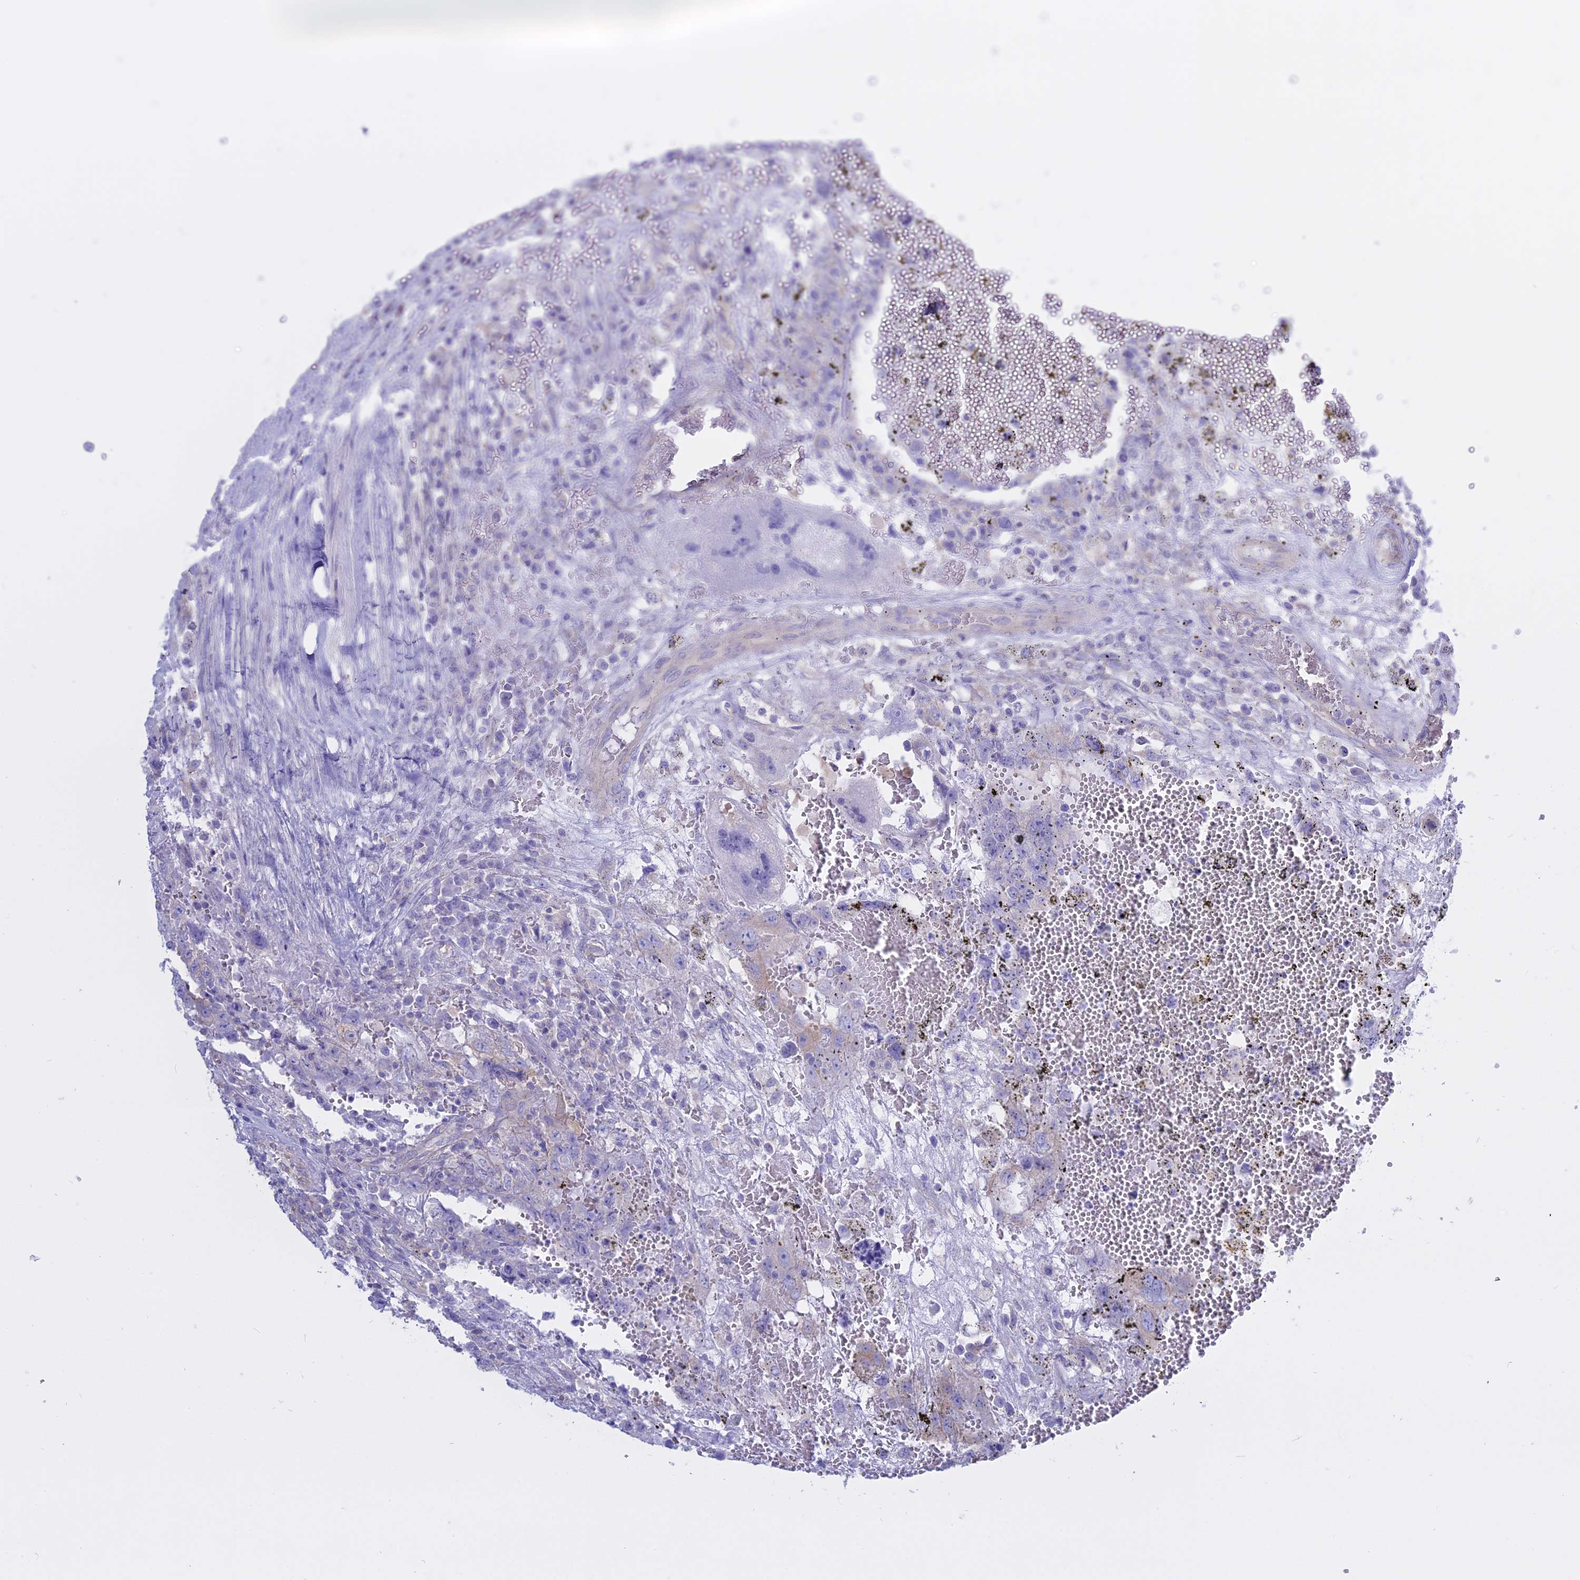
{"staining": {"intensity": "negative", "quantity": "none", "location": "none"}, "tissue": "testis cancer", "cell_type": "Tumor cells", "image_type": "cancer", "snomed": [{"axis": "morphology", "description": "Carcinoma, Embryonal, NOS"}, {"axis": "topography", "description": "Testis"}], "caption": "High power microscopy photomicrograph of an immunohistochemistry (IHC) photomicrograph of testis embryonal carcinoma, revealing no significant expression in tumor cells.", "gene": "AHCYL1", "patient": {"sex": "male", "age": 26}}